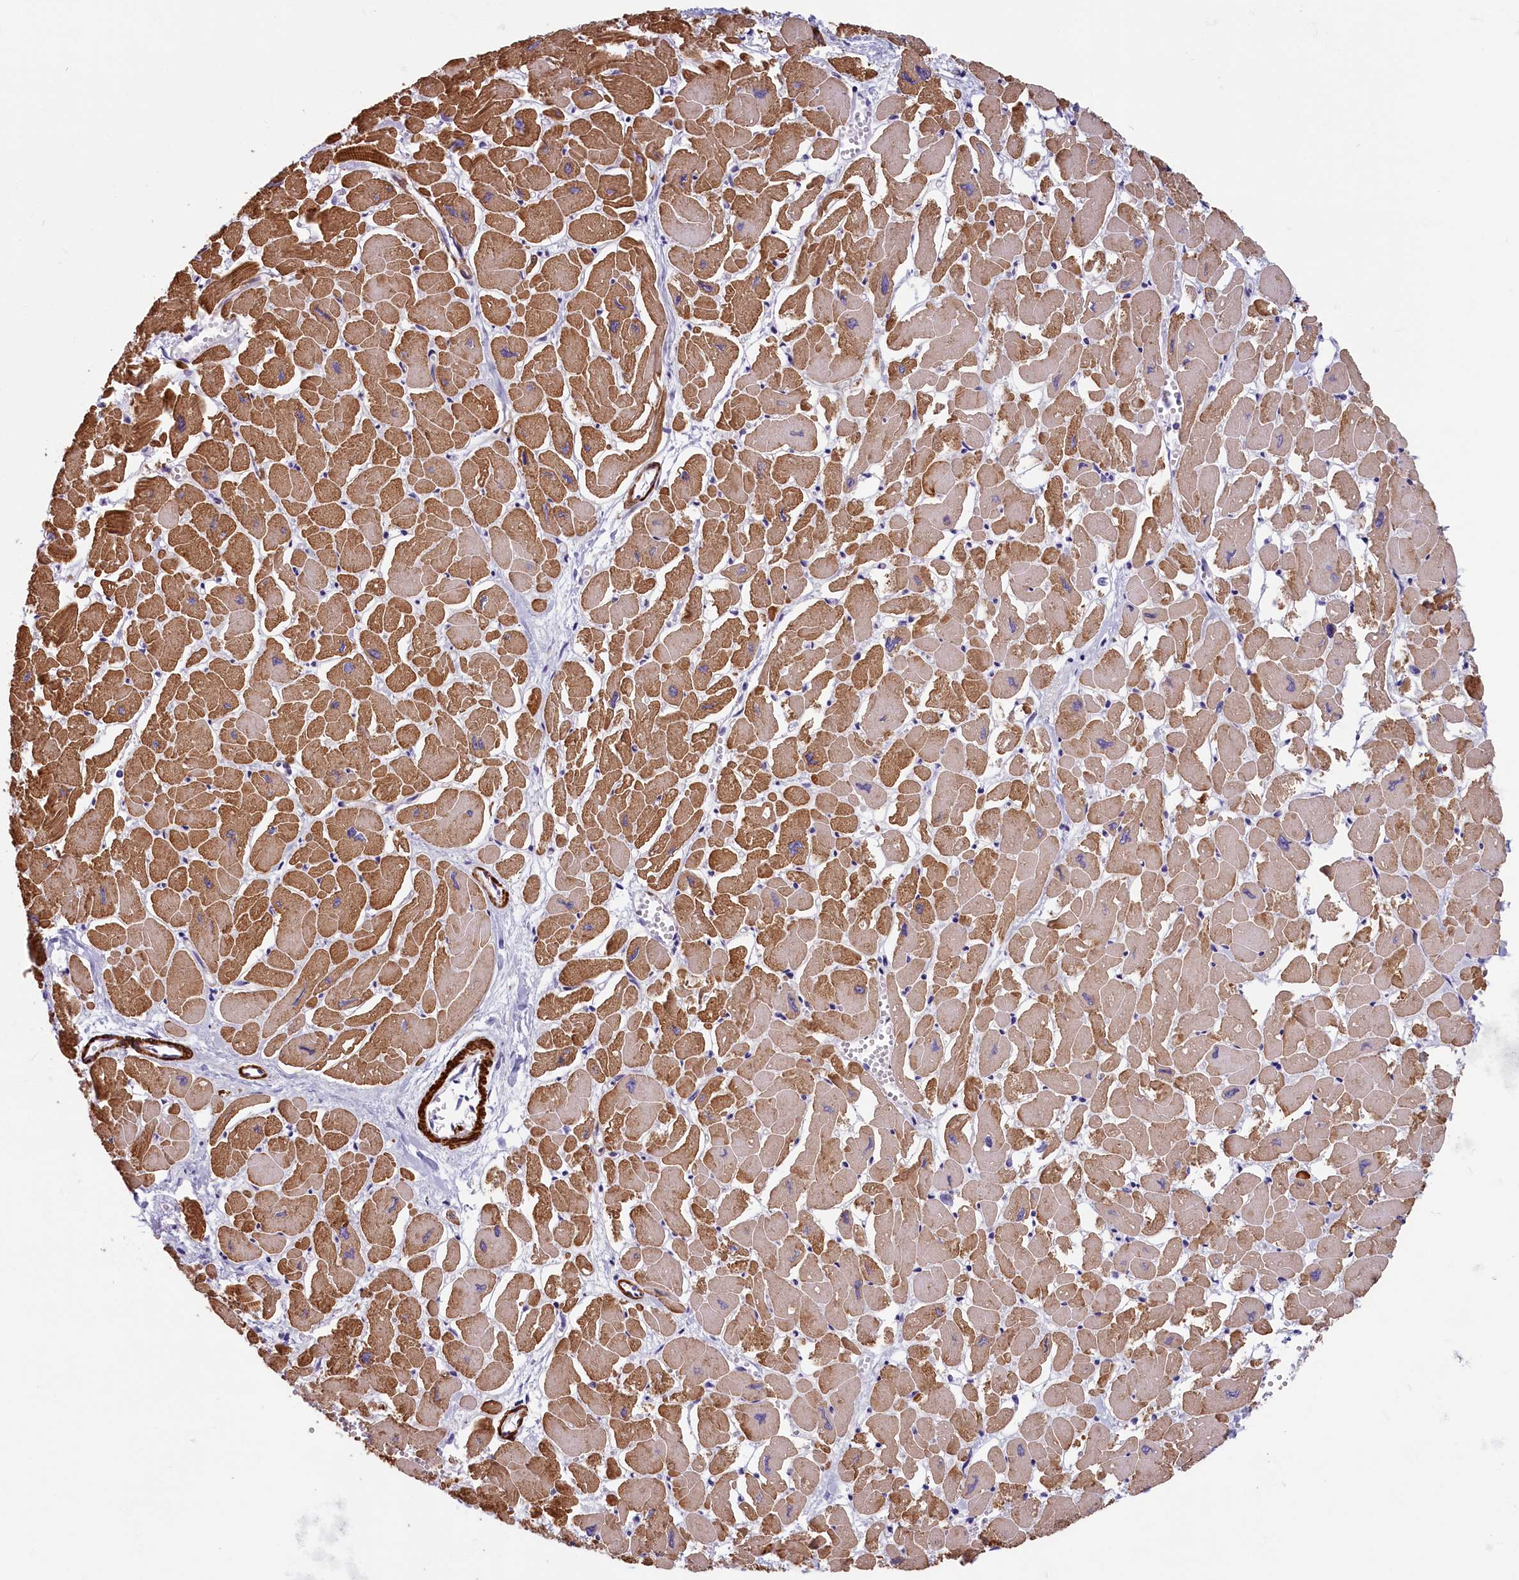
{"staining": {"intensity": "moderate", "quantity": ">75%", "location": "cytoplasmic/membranous"}, "tissue": "heart muscle", "cell_type": "Cardiomyocytes", "image_type": "normal", "snomed": [{"axis": "morphology", "description": "Normal tissue, NOS"}, {"axis": "topography", "description": "Heart"}], "caption": "Immunohistochemistry (IHC) (DAB) staining of unremarkable human heart muscle exhibits moderate cytoplasmic/membranous protein positivity in about >75% of cardiomyocytes.", "gene": "BCL2L13", "patient": {"sex": "male", "age": 54}}